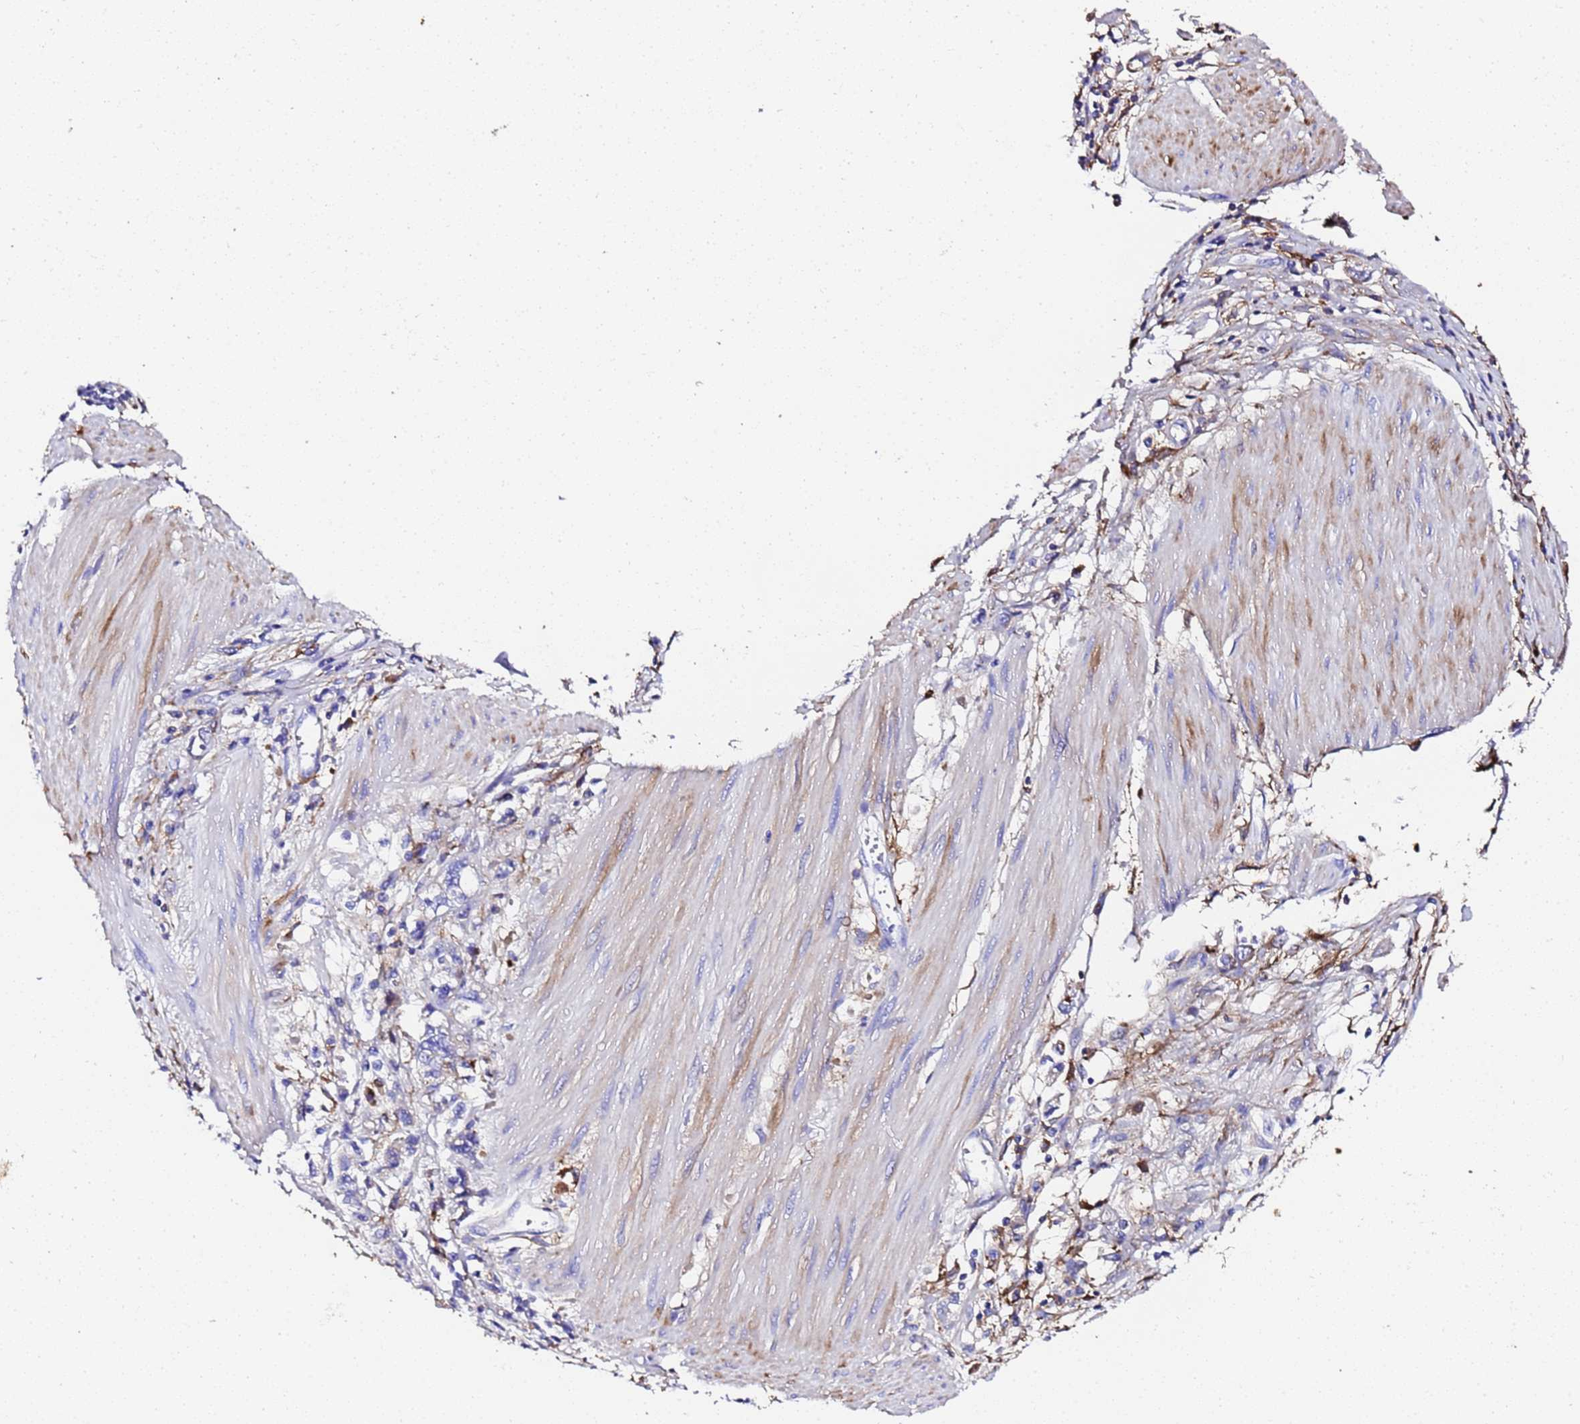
{"staining": {"intensity": "negative", "quantity": "none", "location": "none"}, "tissue": "stomach cancer", "cell_type": "Tumor cells", "image_type": "cancer", "snomed": [{"axis": "morphology", "description": "Adenocarcinoma, NOS"}, {"axis": "topography", "description": "Stomach"}], "caption": "This is a micrograph of immunohistochemistry (IHC) staining of stomach cancer, which shows no positivity in tumor cells.", "gene": "FTL", "patient": {"sex": "female", "age": 76}}